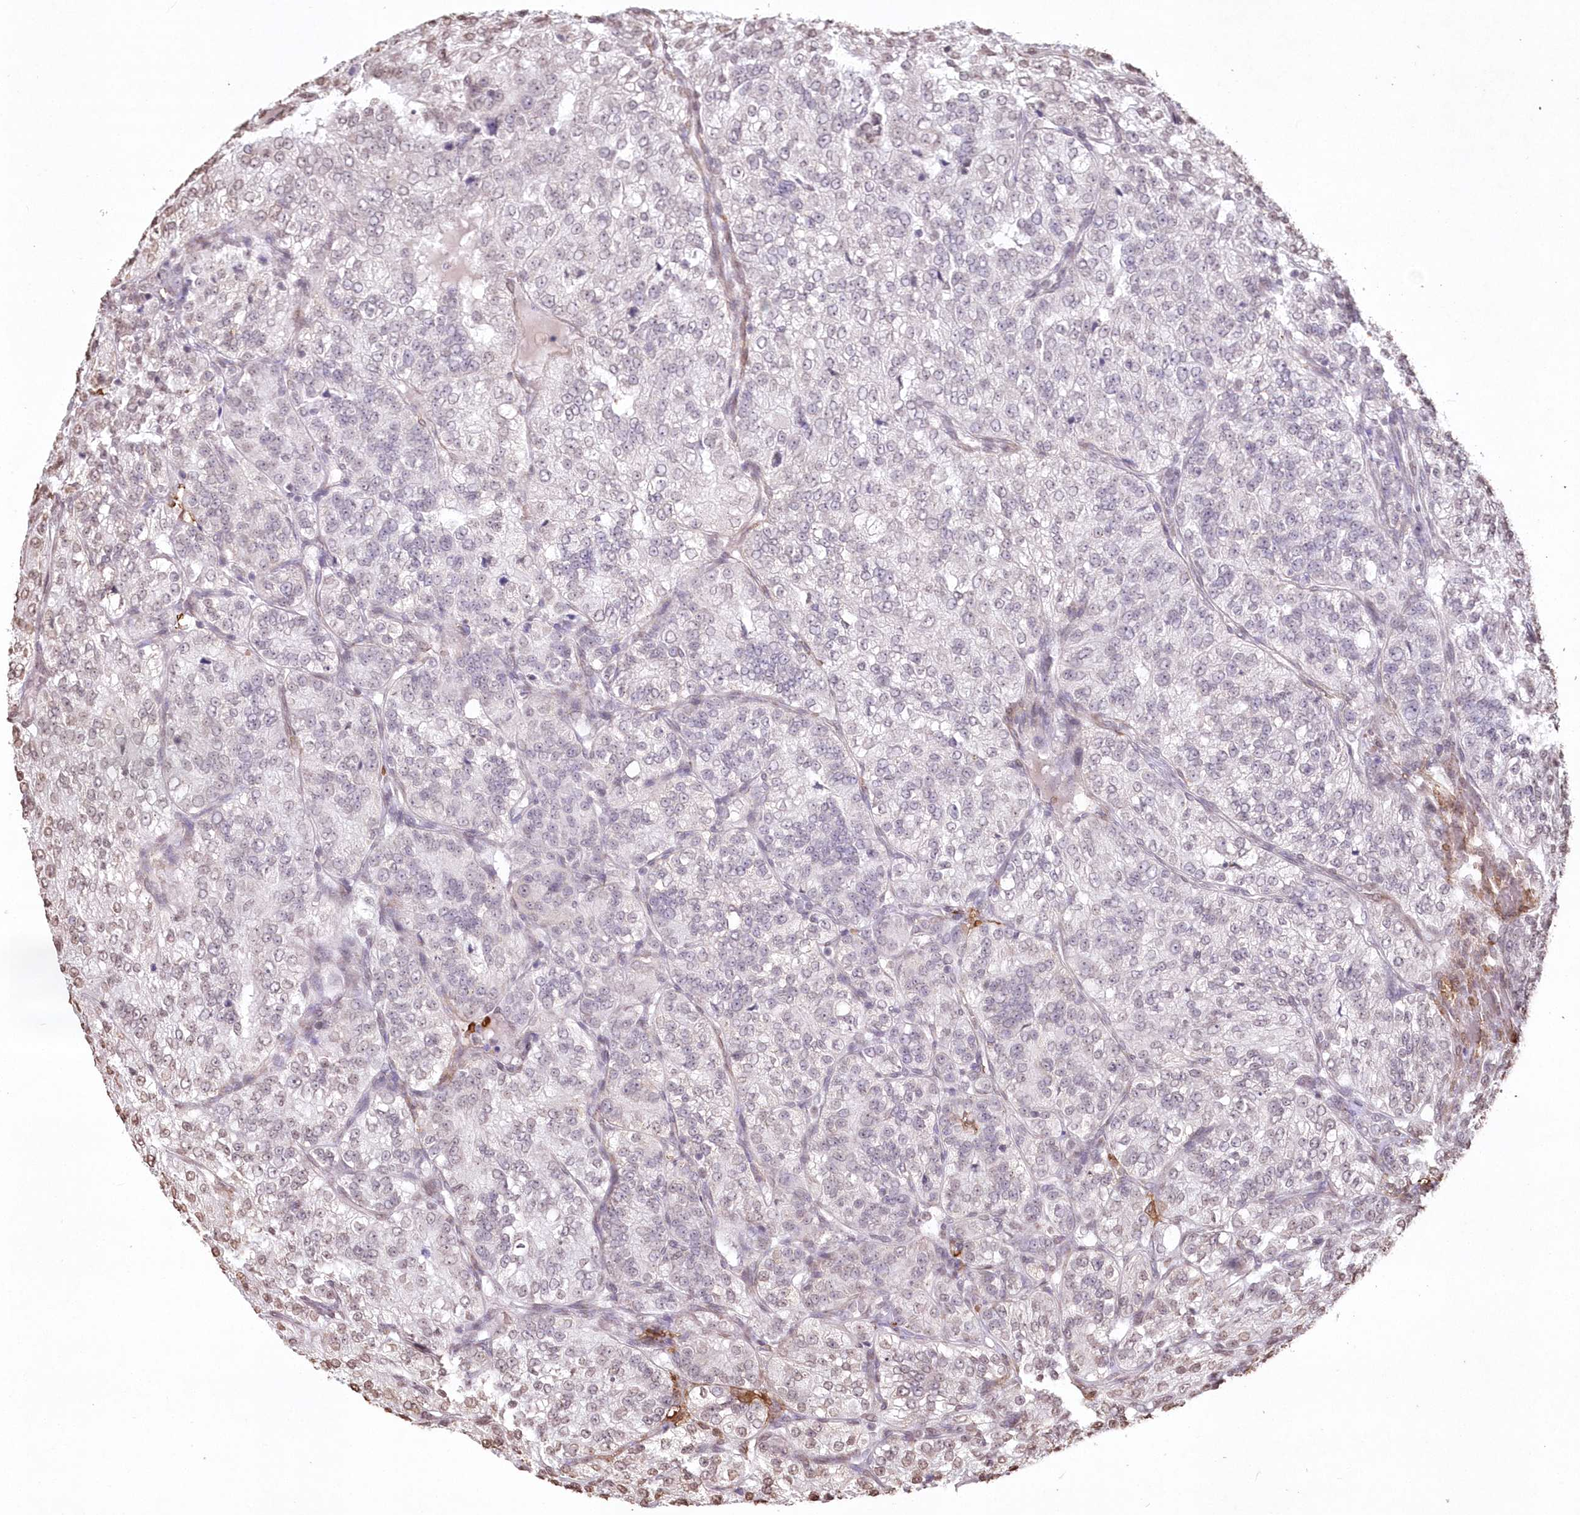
{"staining": {"intensity": "negative", "quantity": "none", "location": "none"}, "tissue": "renal cancer", "cell_type": "Tumor cells", "image_type": "cancer", "snomed": [{"axis": "morphology", "description": "Adenocarcinoma, NOS"}, {"axis": "topography", "description": "Kidney"}], "caption": "Immunohistochemistry (IHC) micrograph of renal adenocarcinoma stained for a protein (brown), which shows no staining in tumor cells. (Immunohistochemistry, brightfield microscopy, high magnification).", "gene": "RBM27", "patient": {"sex": "female", "age": 63}}